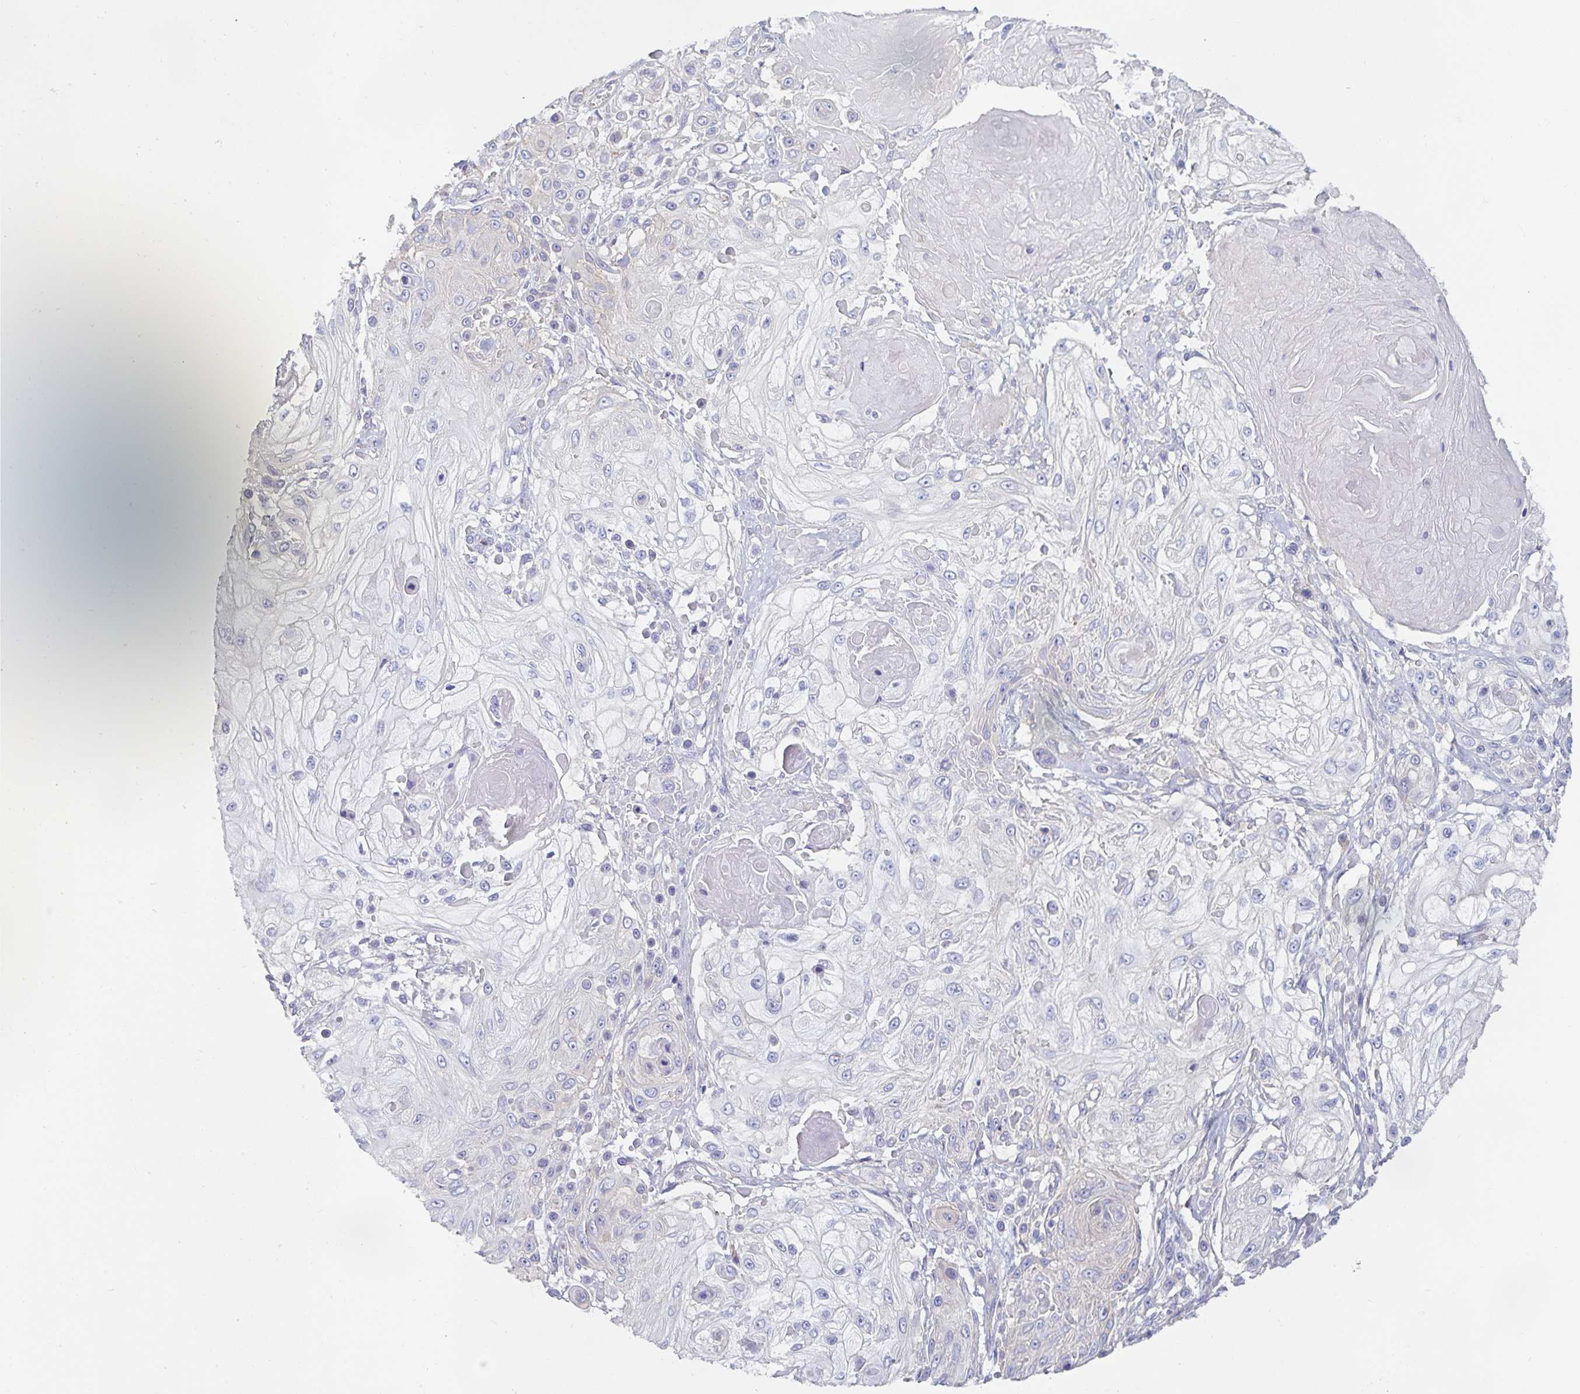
{"staining": {"intensity": "negative", "quantity": "none", "location": "none"}, "tissue": "skin cancer", "cell_type": "Tumor cells", "image_type": "cancer", "snomed": [{"axis": "morphology", "description": "Squamous cell carcinoma, NOS"}, {"axis": "topography", "description": "Skin"}], "caption": "Tumor cells show no significant protein positivity in skin cancer (squamous cell carcinoma).", "gene": "METTL22", "patient": {"sex": "male", "age": 67}}